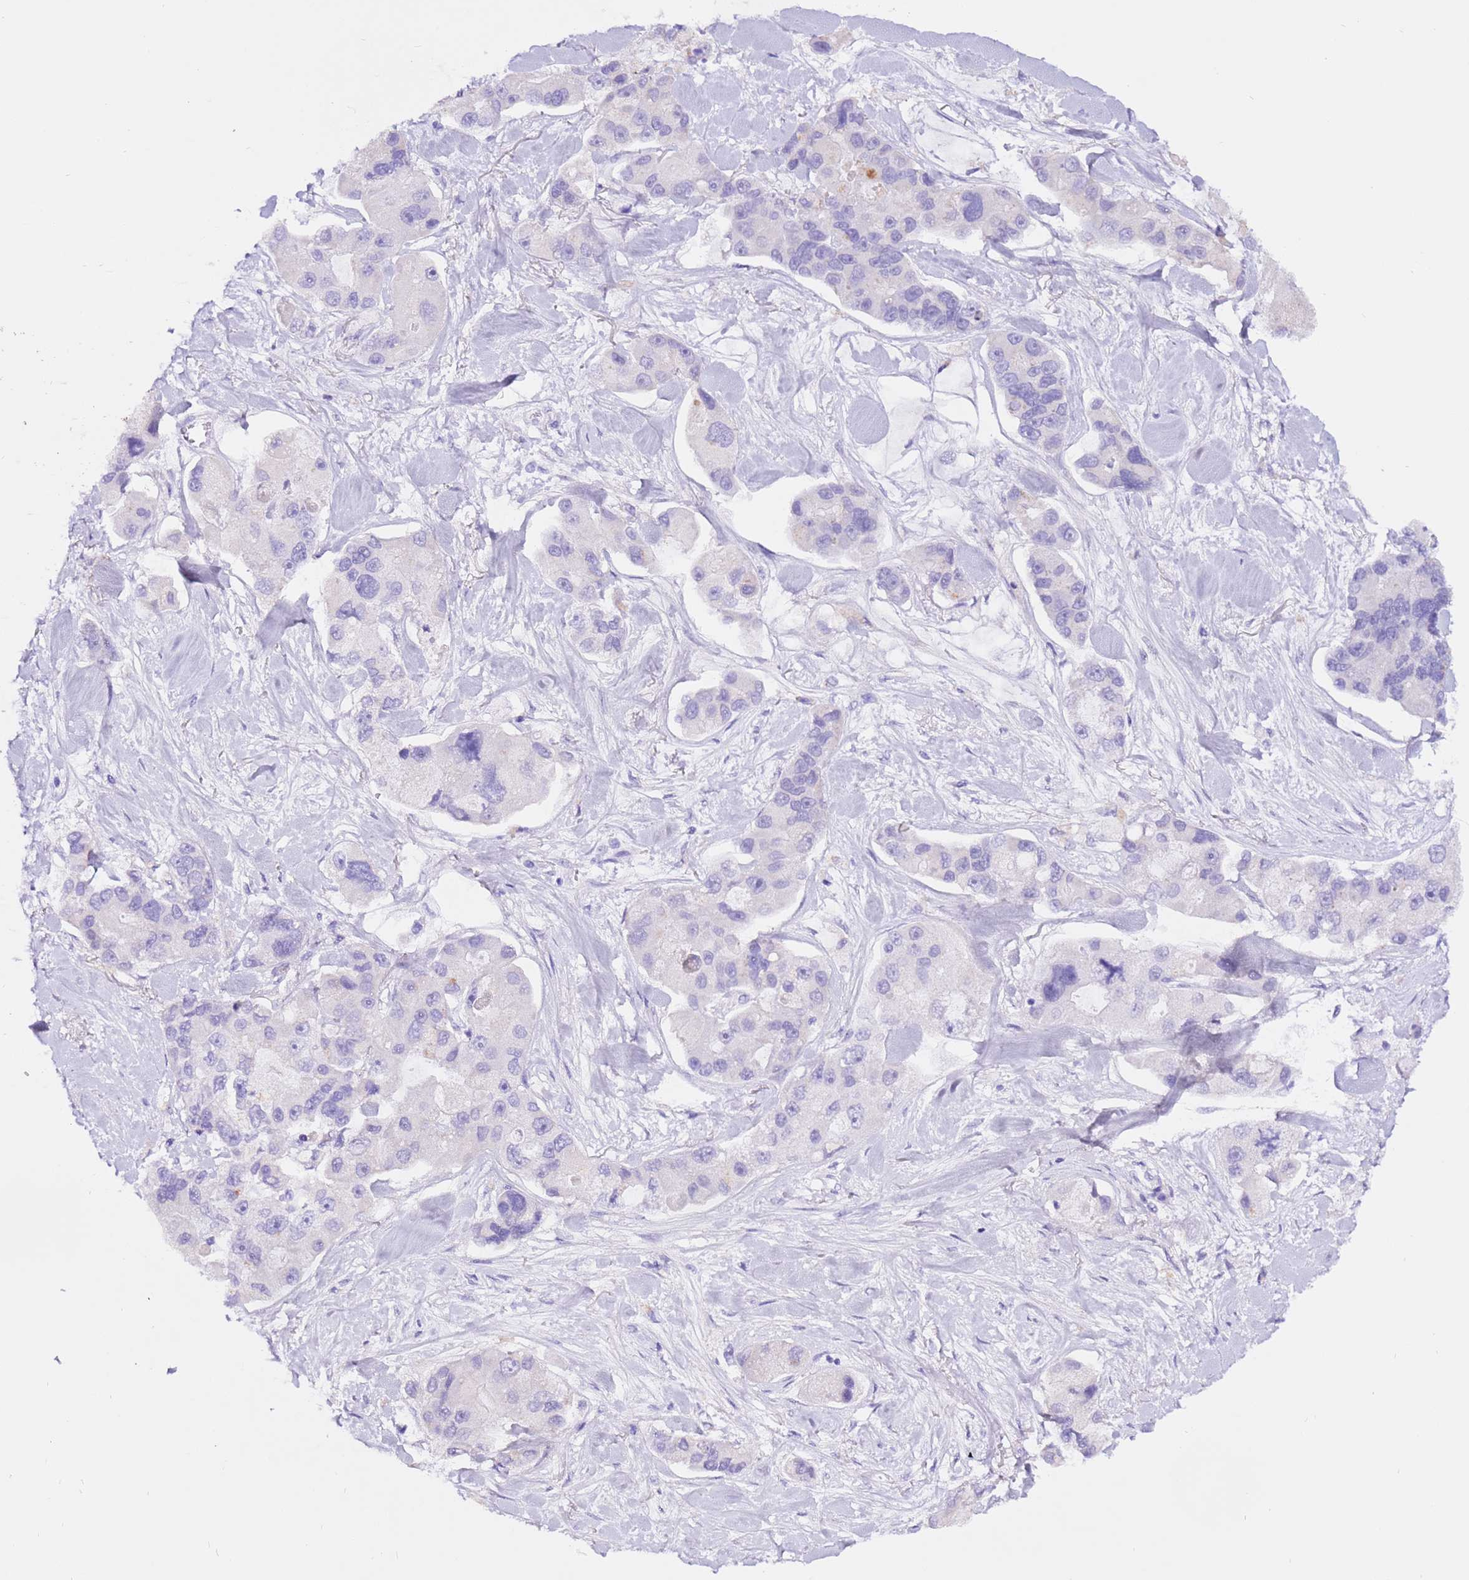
{"staining": {"intensity": "negative", "quantity": "none", "location": "none"}, "tissue": "lung cancer", "cell_type": "Tumor cells", "image_type": "cancer", "snomed": [{"axis": "morphology", "description": "Adenocarcinoma, NOS"}, {"axis": "topography", "description": "Lung"}], "caption": "Histopathology image shows no protein expression in tumor cells of lung adenocarcinoma tissue. (DAB immunohistochemistry (IHC), high magnification).", "gene": "CPB1", "patient": {"sex": "female", "age": 54}}